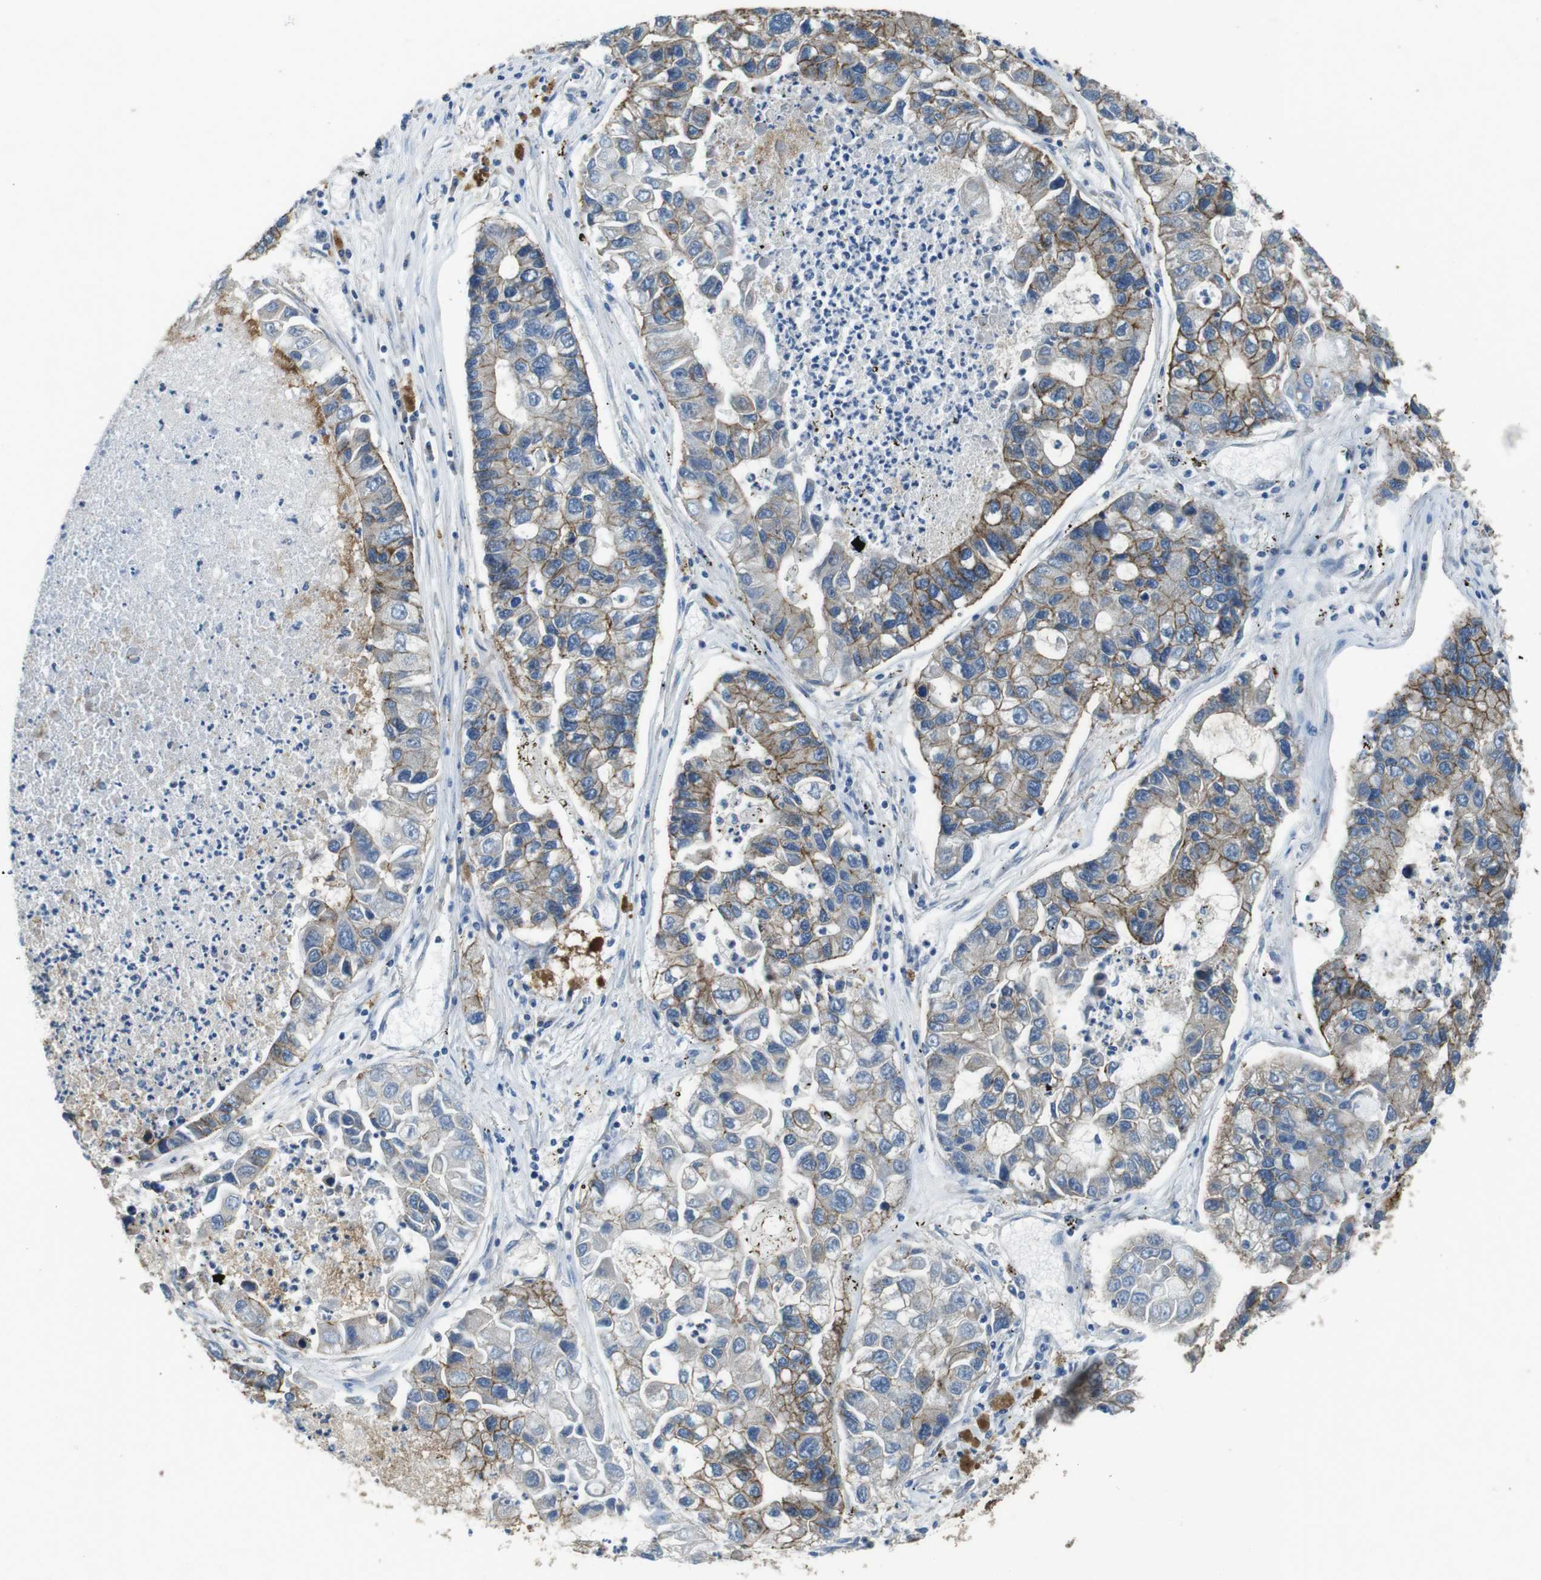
{"staining": {"intensity": "moderate", "quantity": "25%-75%", "location": "cytoplasmic/membranous"}, "tissue": "lung cancer", "cell_type": "Tumor cells", "image_type": "cancer", "snomed": [{"axis": "morphology", "description": "Adenocarcinoma, NOS"}, {"axis": "topography", "description": "Lung"}], "caption": "Human lung adenocarcinoma stained with a protein marker demonstrates moderate staining in tumor cells.", "gene": "CLDN7", "patient": {"sex": "female", "age": 51}}